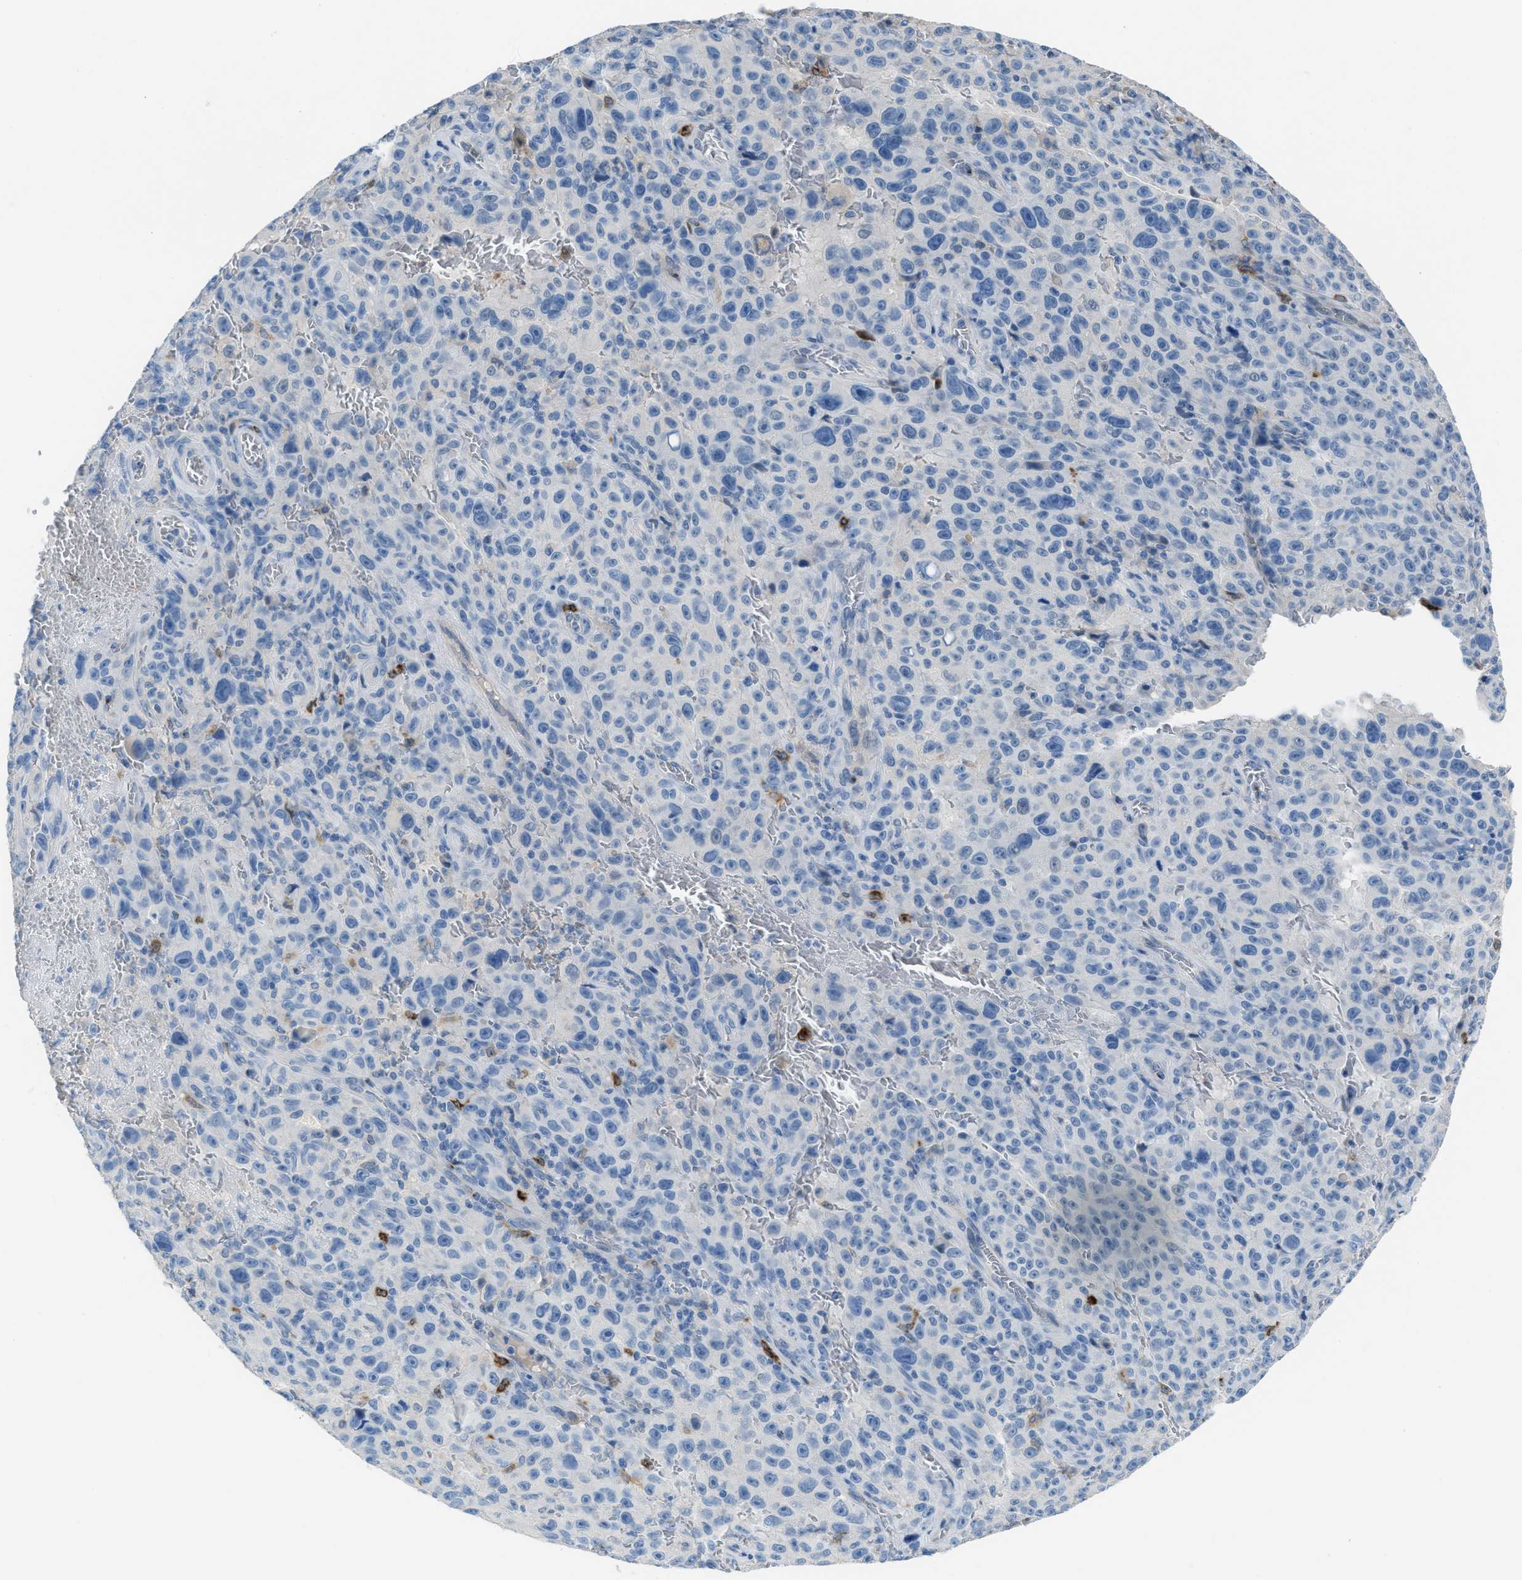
{"staining": {"intensity": "negative", "quantity": "none", "location": "none"}, "tissue": "melanoma", "cell_type": "Tumor cells", "image_type": "cancer", "snomed": [{"axis": "morphology", "description": "Malignant melanoma, NOS"}, {"axis": "topography", "description": "Skin"}], "caption": "This is a micrograph of immunohistochemistry staining of melanoma, which shows no positivity in tumor cells.", "gene": "CLEC10A", "patient": {"sex": "female", "age": 82}}